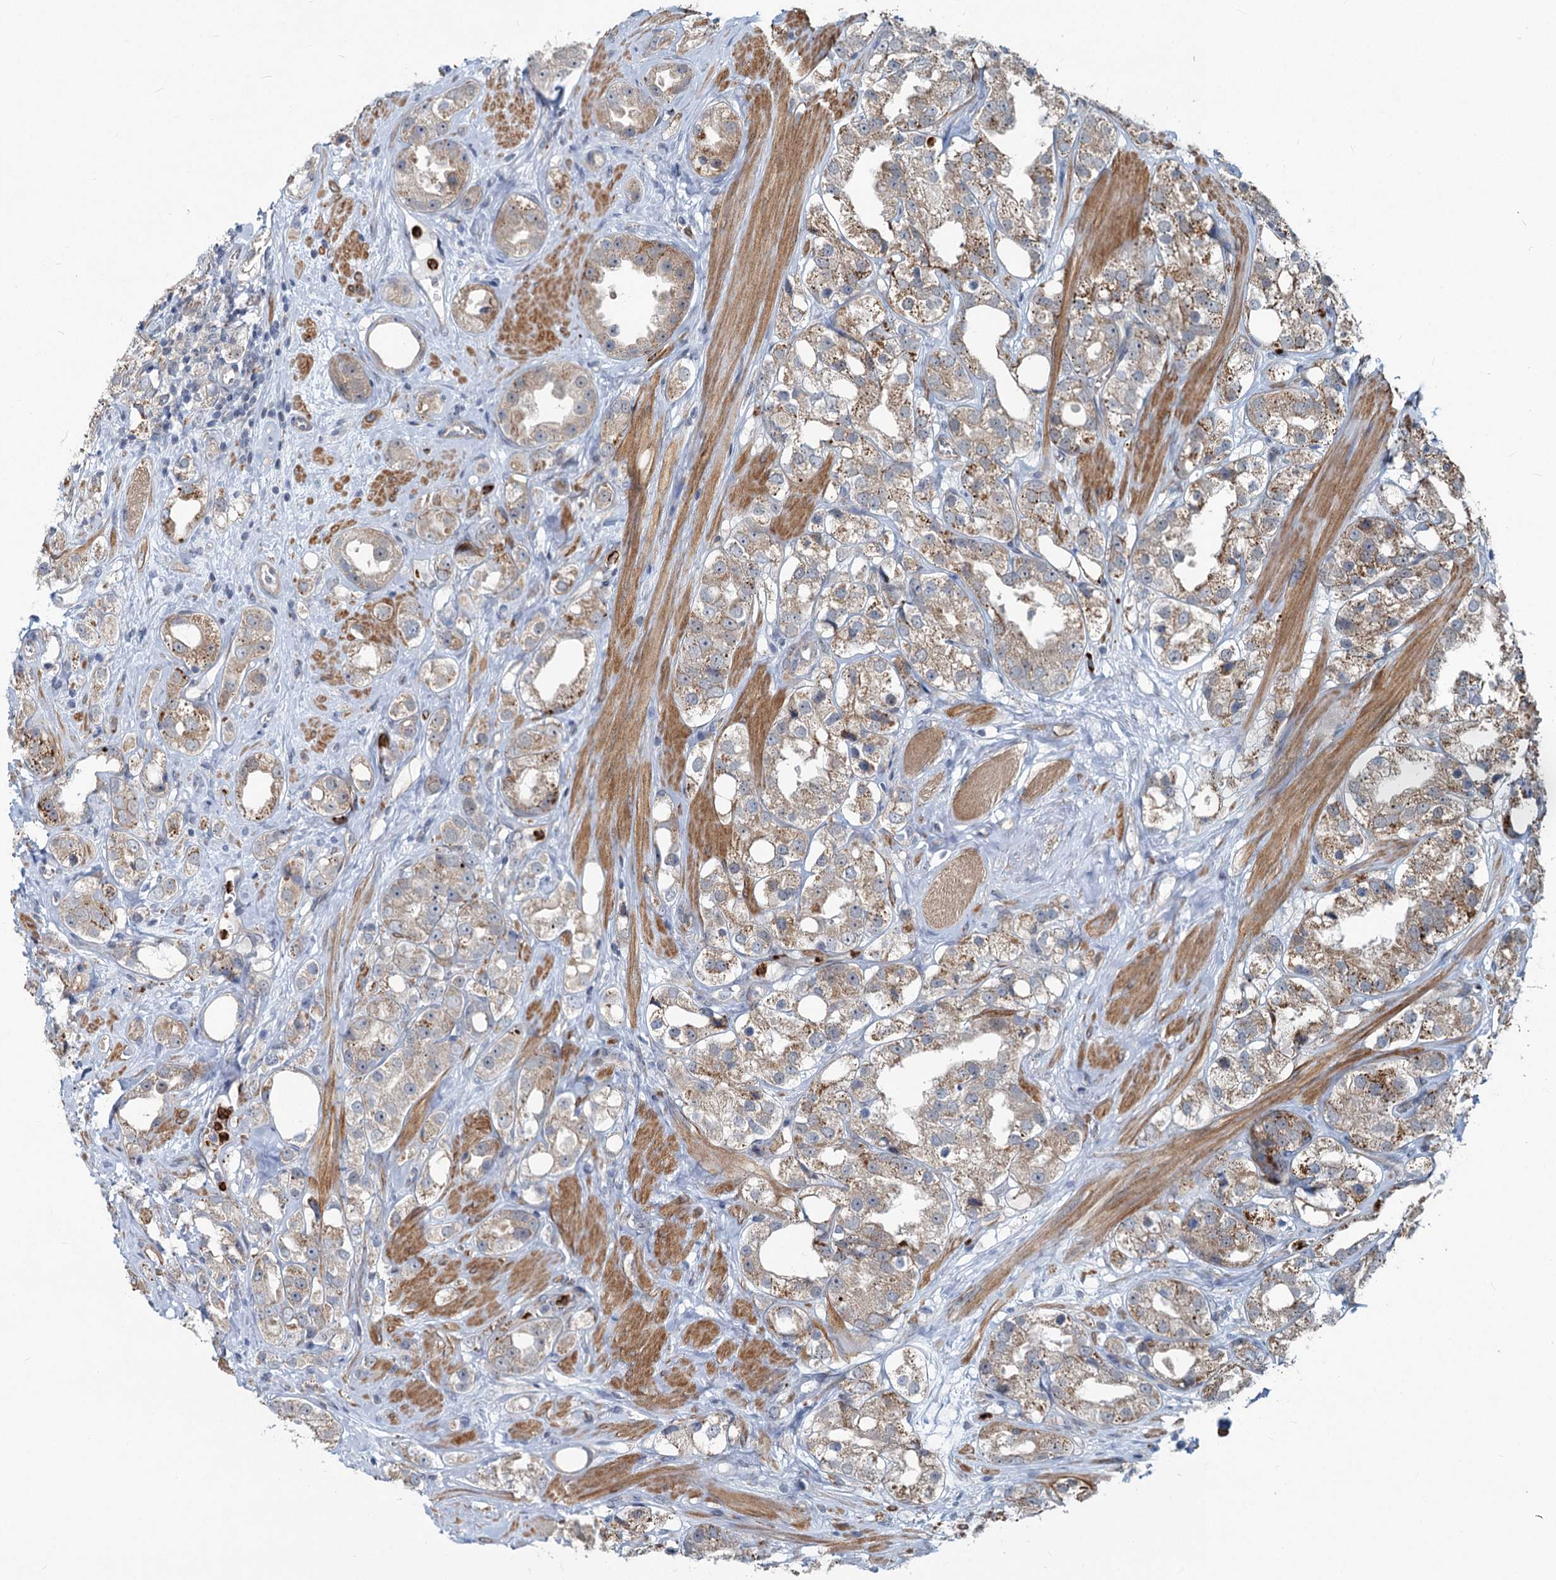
{"staining": {"intensity": "moderate", "quantity": "25%-75%", "location": "cytoplasmic/membranous"}, "tissue": "prostate cancer", "cell_type": "Tumor cells", "image_type": "cancer", "snomed": [{"axis": "morphology", "description": "Adenocarcinoma, NOS"}, {"axis": "topography", "description": "Prostate"}], "caption": "Immunohistochemical staining of human adenocarcinoma (prostate) displays medium levels of moderate cytoplasmic/membranous positivity in about 25%-75% of tumor cells.", "gene": "ADCY2", "patient": {"sex": "male", "age": 79}}